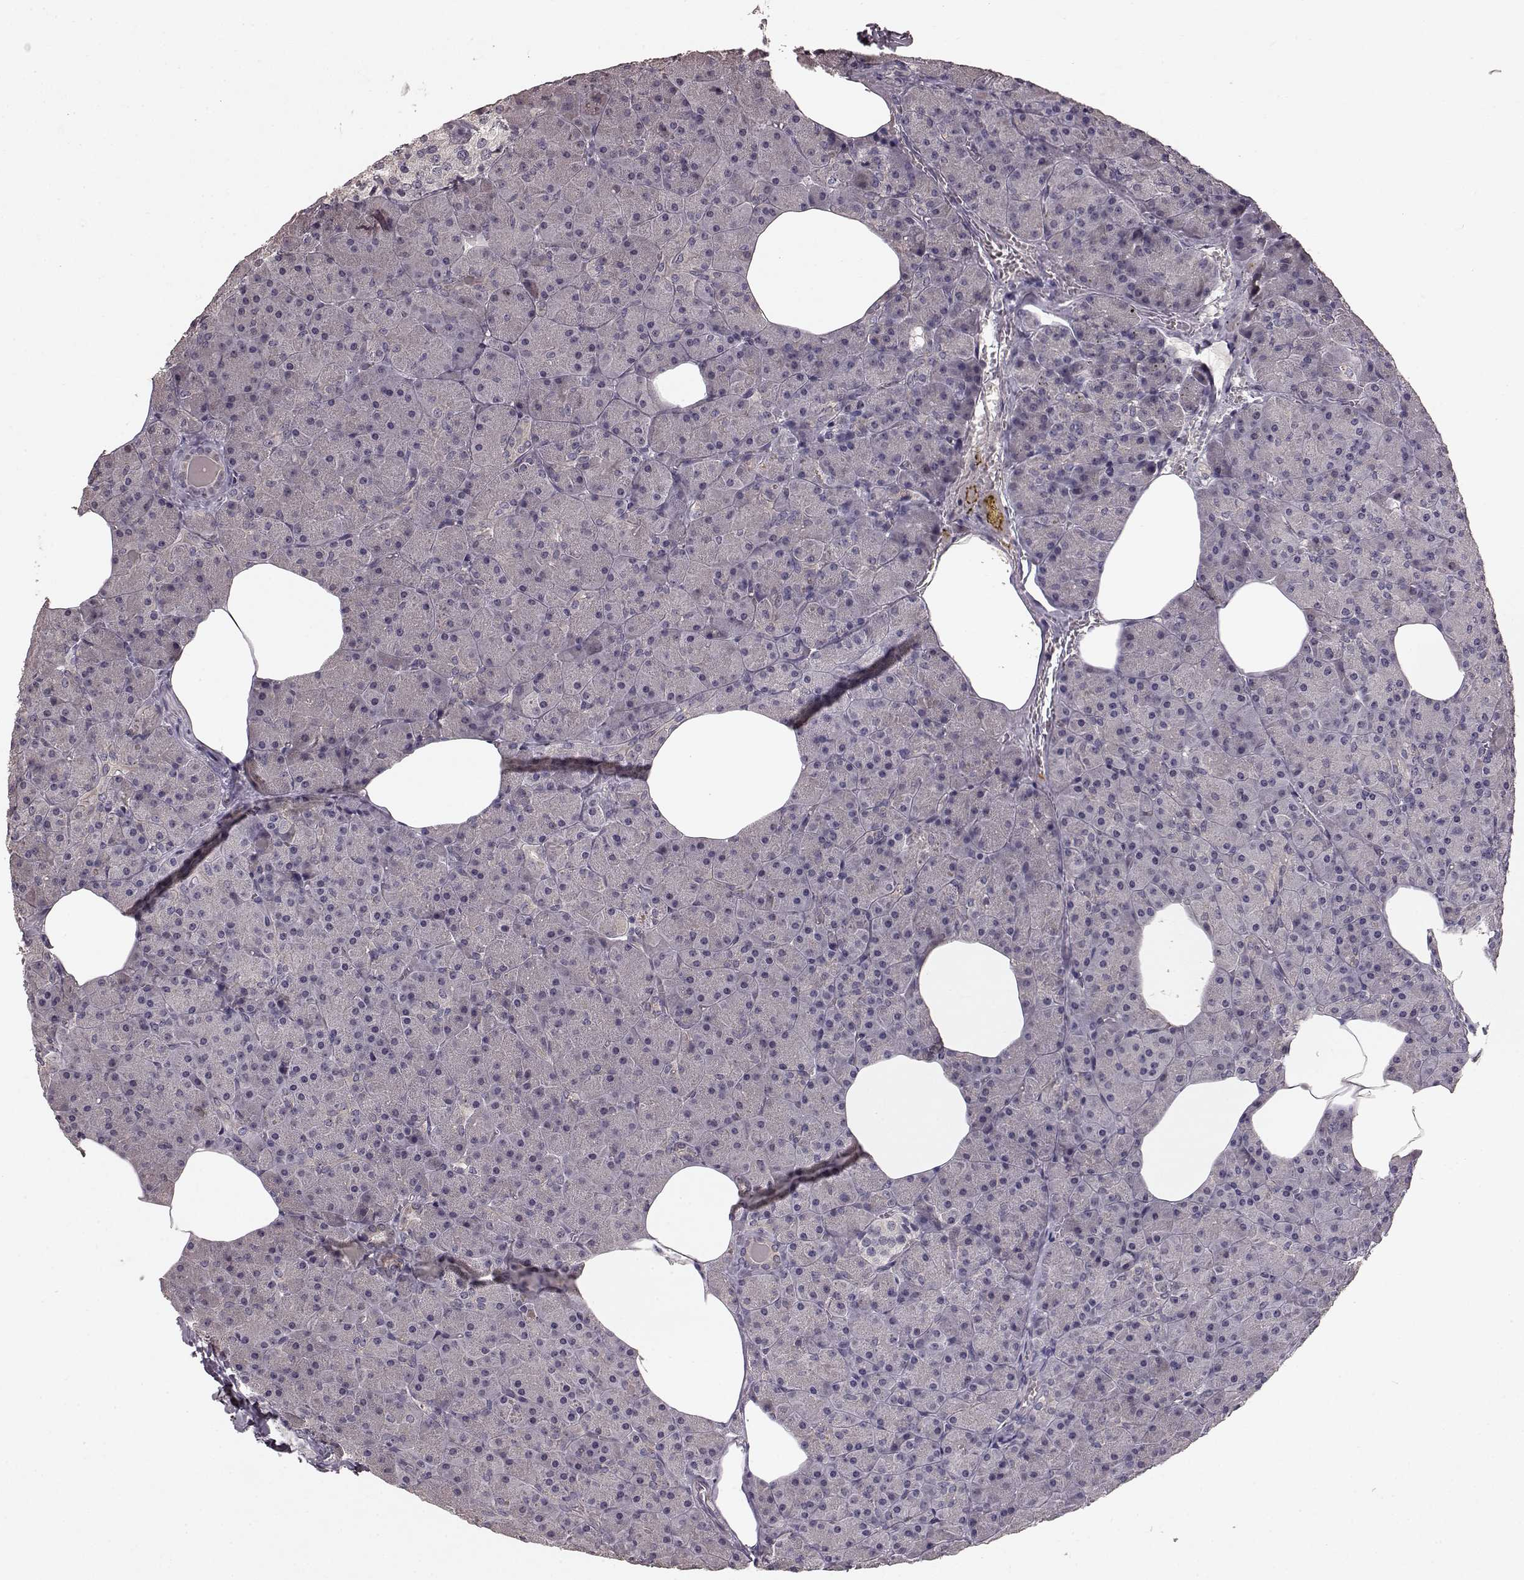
{"staining": {"intensity": "negative", "quantity": "none", "location": "none"}, "tissue": "pancreas", "cell_type": "Exocrine glandular cells", "image_type": "normal", "snomed": [{"axis": "morphology", "description": "Normal tissue, NOS"}, {"axis": "topography", "description": "Pancreas"}], "caption": "IHC histopathology image of benign pancreas stained for a protein (brown), which reveals no staining in exocrine glandular cells.", "gene": "SLC22A18", "patient": {"sex": "female", "age": 45}}